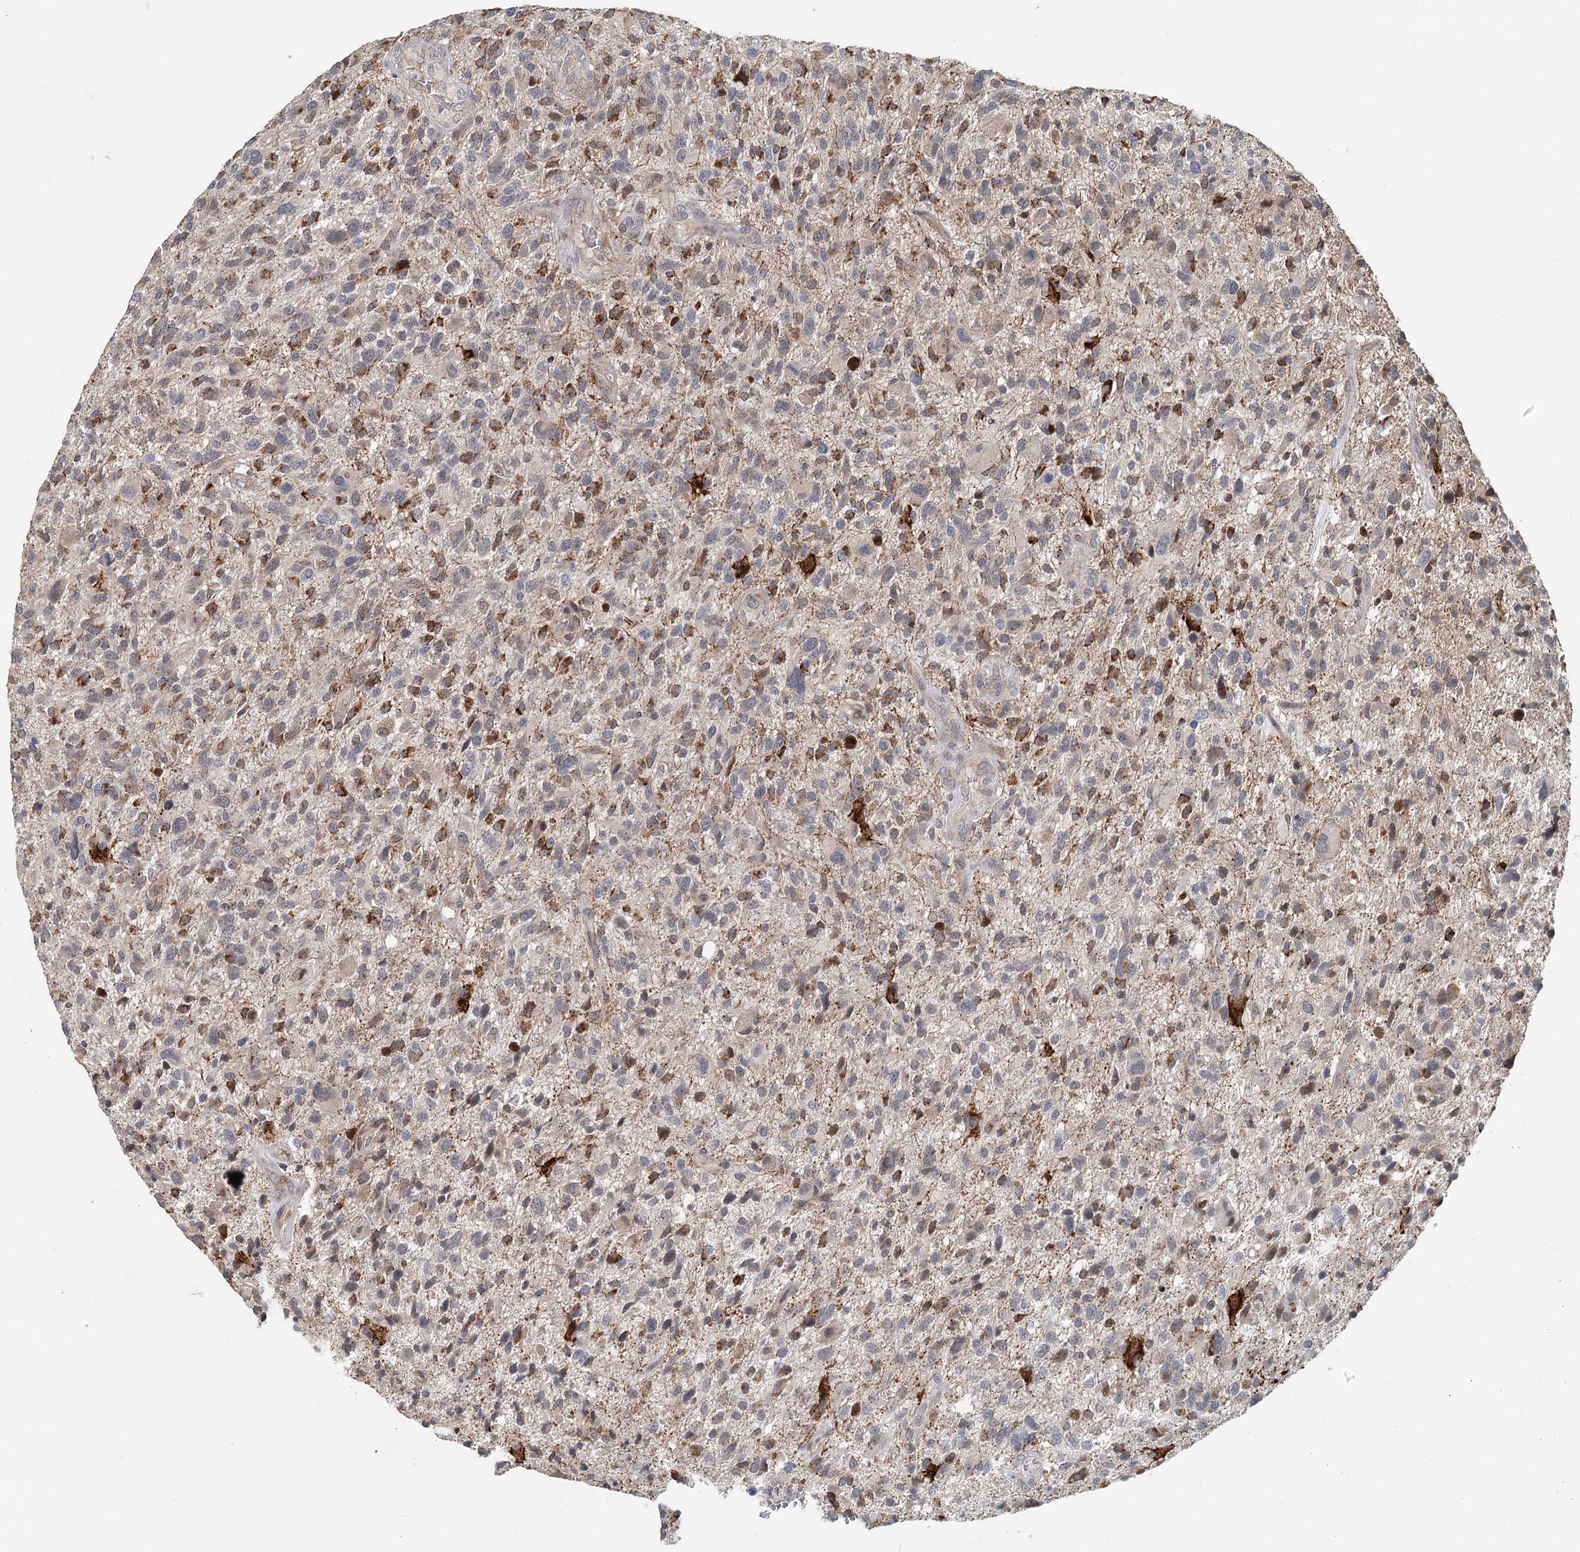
{"staining": {"intensity": "moderate", "quantity": "25%-75%", "location": "cytoplasmic/membranous"}, "tissue": "glioma", "cell_type": "Tumor cells", "image_type": "cancer", "snomed": [{"axis": "morphology", "description": "Glioma, malignant, High grade"}, {"axis": "topography", "description": "Brain"}], "caption": "Protein expression analysis of human malignant high-grade glioma reveals moderate cytoplasmic/membranous positivity in approximately 25%-75% of tumor cells. Nuclei are stained in blue.", "gene": "RNF111", "patient": {"sex": "male", "age": 47}}